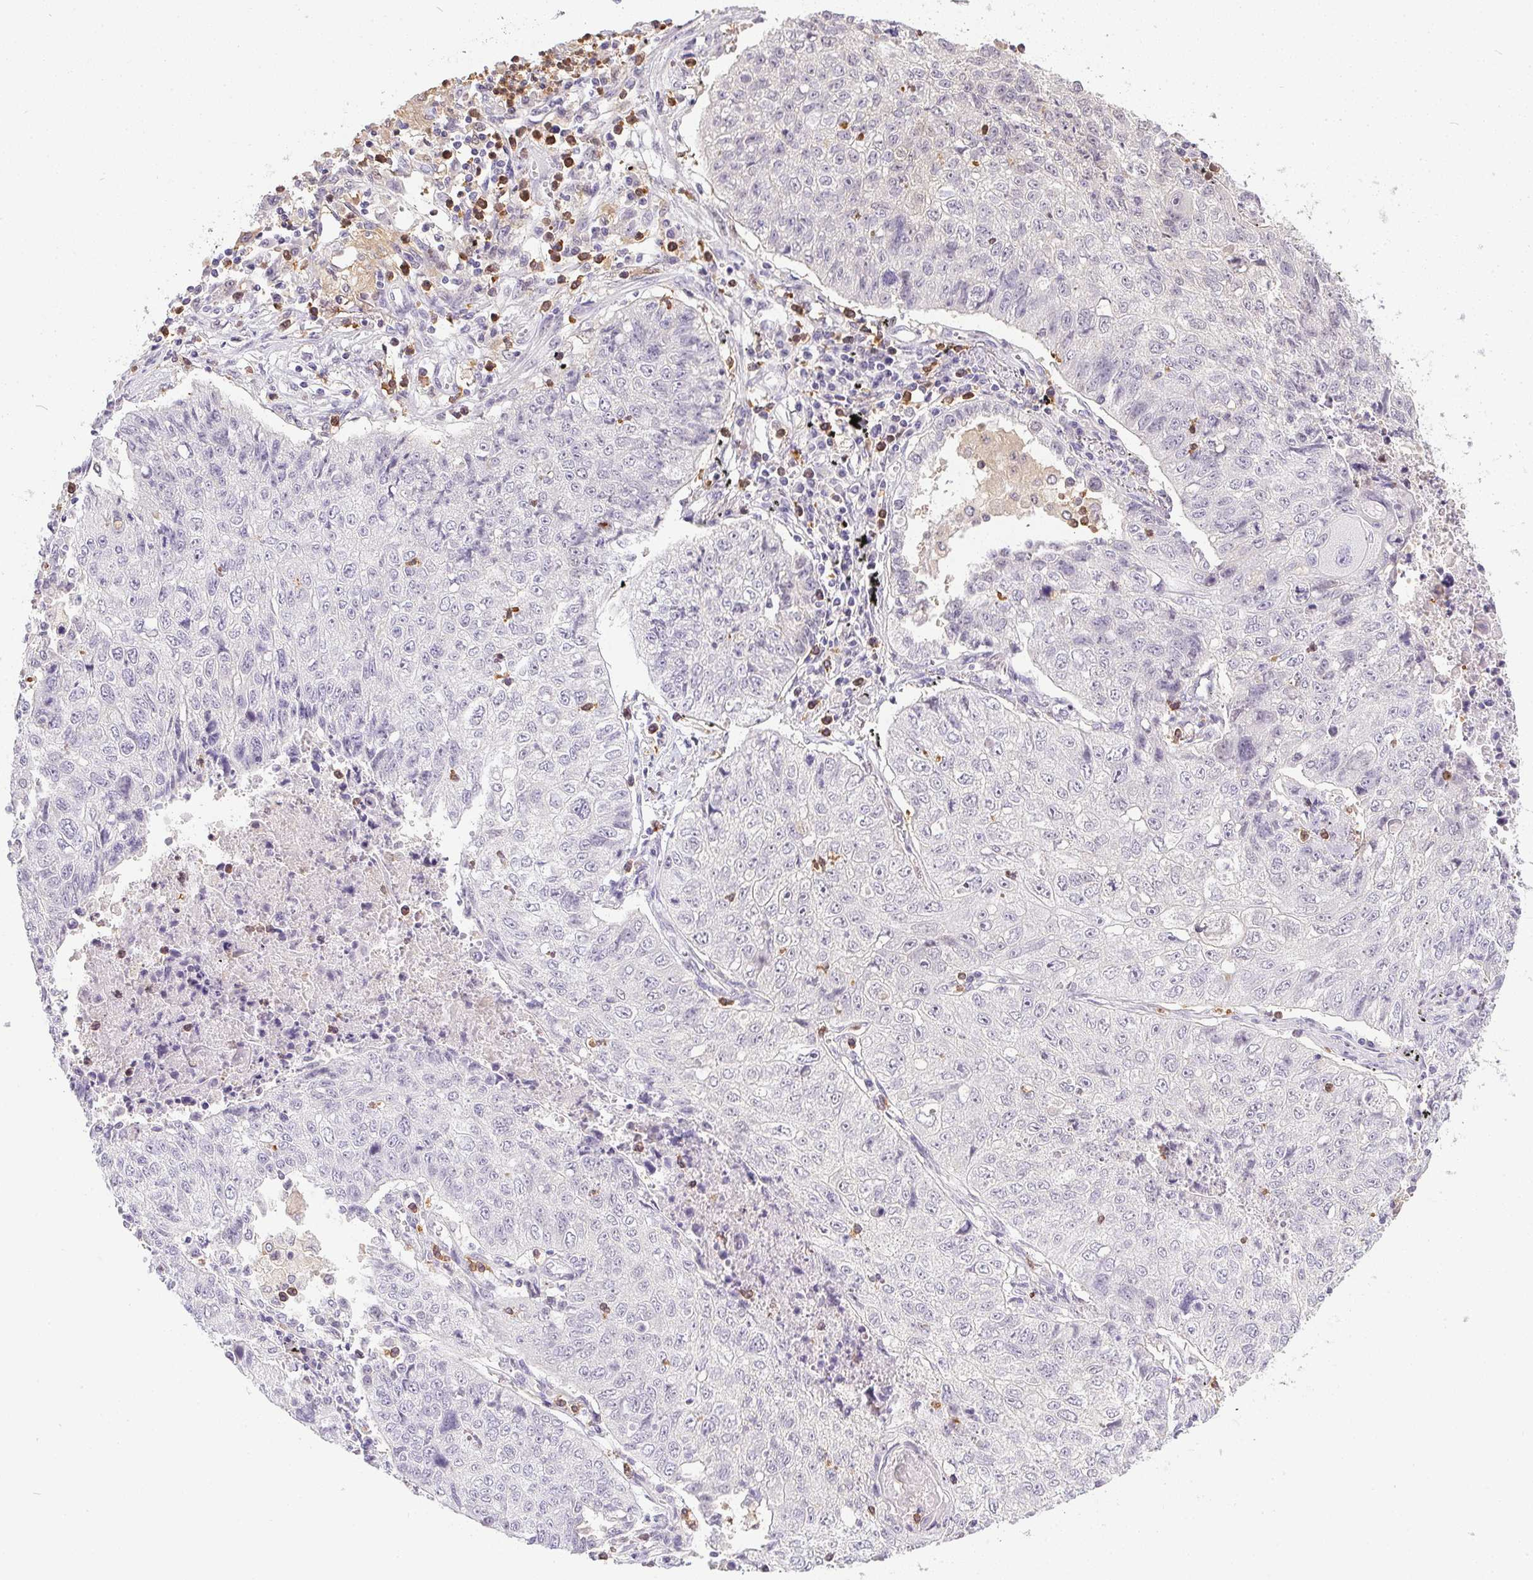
{"staining": {"intensity": "negative", "quantity": "none", "location": "none"}, "tissue": "lung cancer", "cell_type": "Tumor cells", "image_type": "cancer", "snomed": [{"axis": "morphology", "description": "Normal morphology"}, {"axis": "morphology", "description": "Aneuploidy"}, {"axis": "morphology", "description": "Squamous cell carcinoma, NOS"}, {"axis": "topography", "description": "Lymph node"}, {"axis": "topography", "description": "Lung"}], "caption": "This photomicrograph is of lung cancer (aneuploidy) stained with immunohistochemistry to label a protein in brown with the nuclei are counter-stained blue. There is no staining in tumor cells. Brightfield microscopy of immunohistochemistry stained with DAB (3,3'-diaminobenzidine) (brown) and hematoxylin (blue), captured at high magnification.", "gene": "DNAJC5G", "patient": {"sex": "female", "age": 76}}